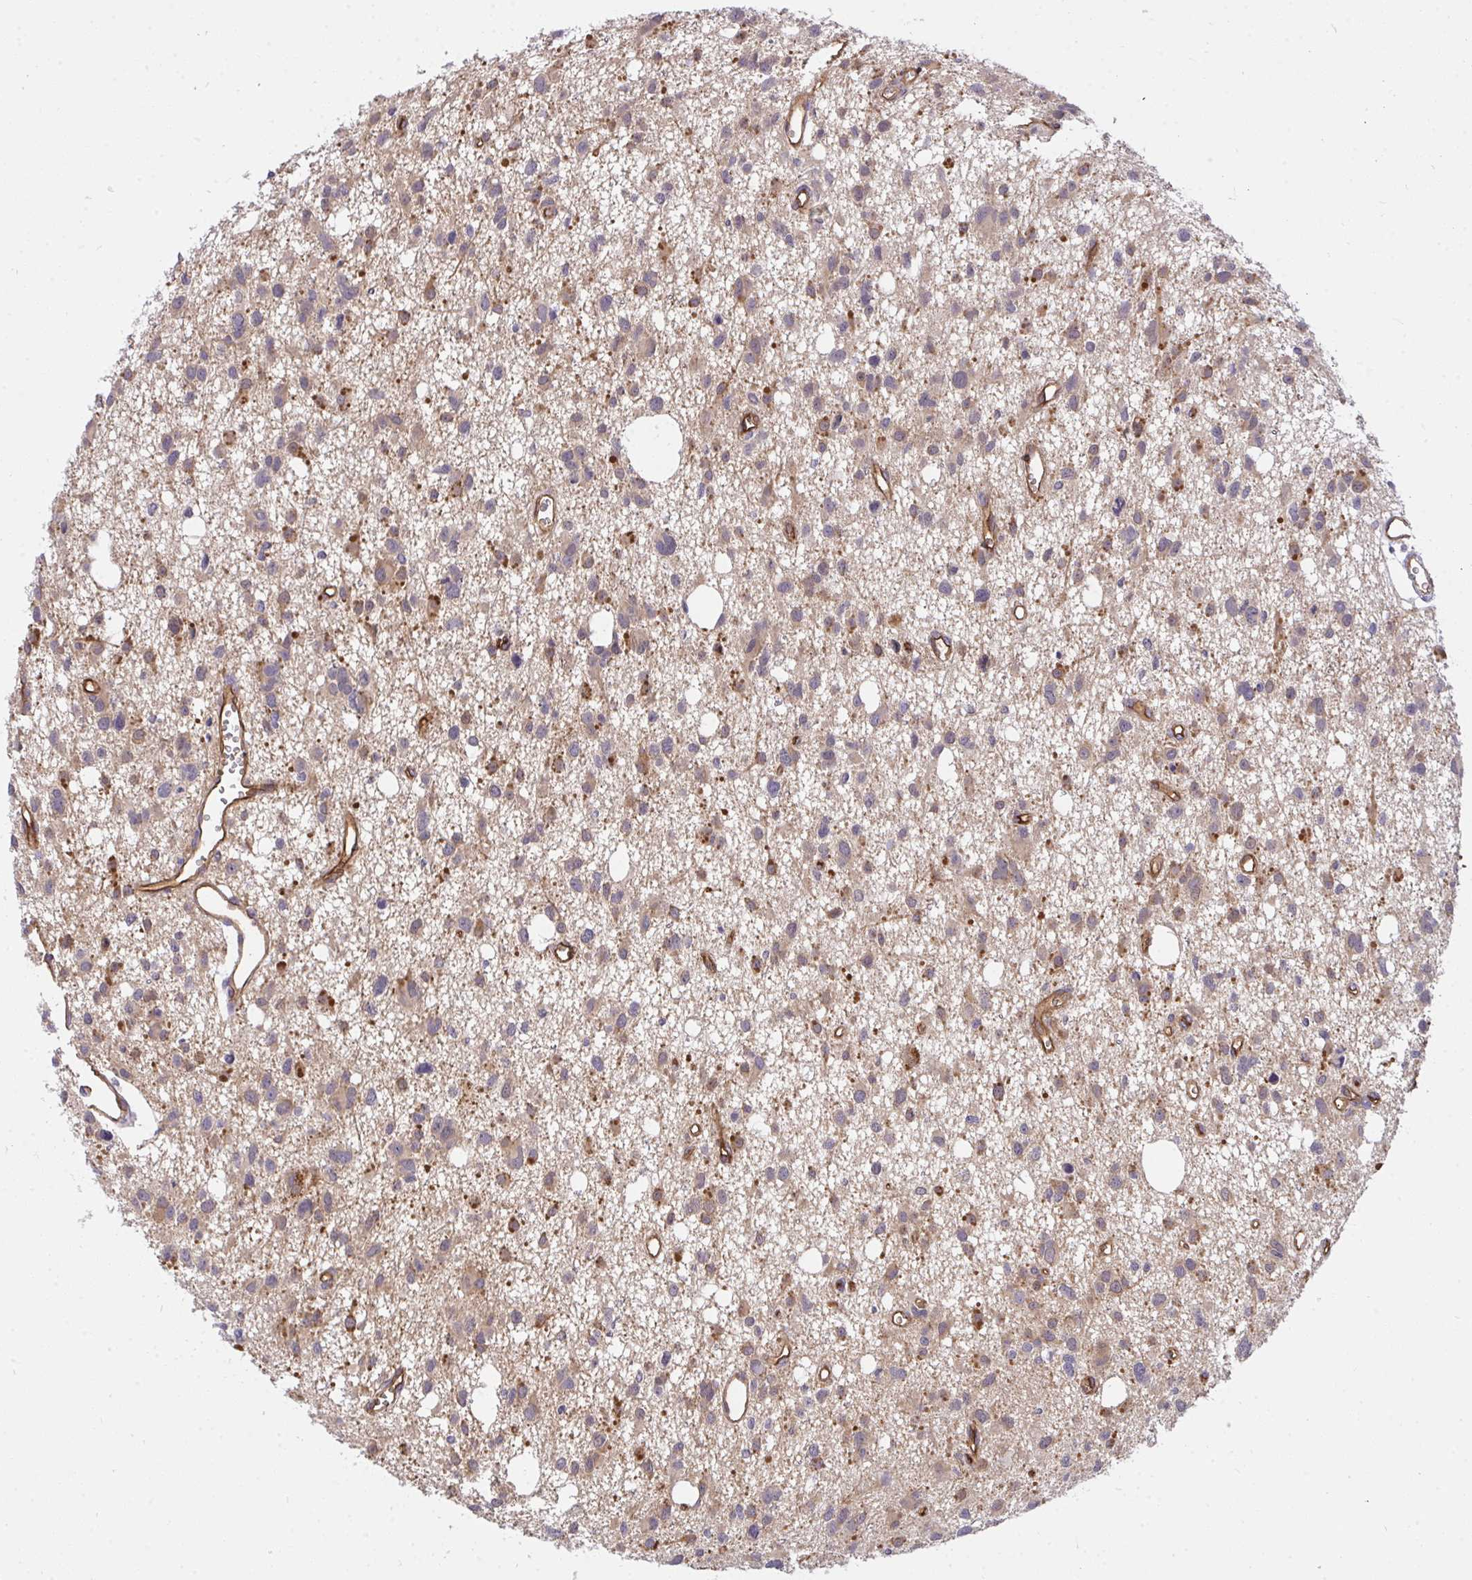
{"staining": {"intensity": "weak", "quantity": ">75%", "location": "cytoplasmic/membranous"}, "tissue": "glioma", "cell_type": "Tumor cells", "image_type": "cancer", "snomed": [{"axis": "morphology", "description": "Glioma, malignant, High grade"}, {"axis": "topography", "description": "Brain"}], "caption": "Glioma stained with DAB (3,3'-diaminobenzidine) immunohistochemistry exhibits low levels of weak cytoplasmic/membranous staining in about >75% of tumor cells. (DAB = brown stain, brightfield microscopy at high magnification).", "gene": "C19orf54", "patient": {"sex": "male", "age": 23}}